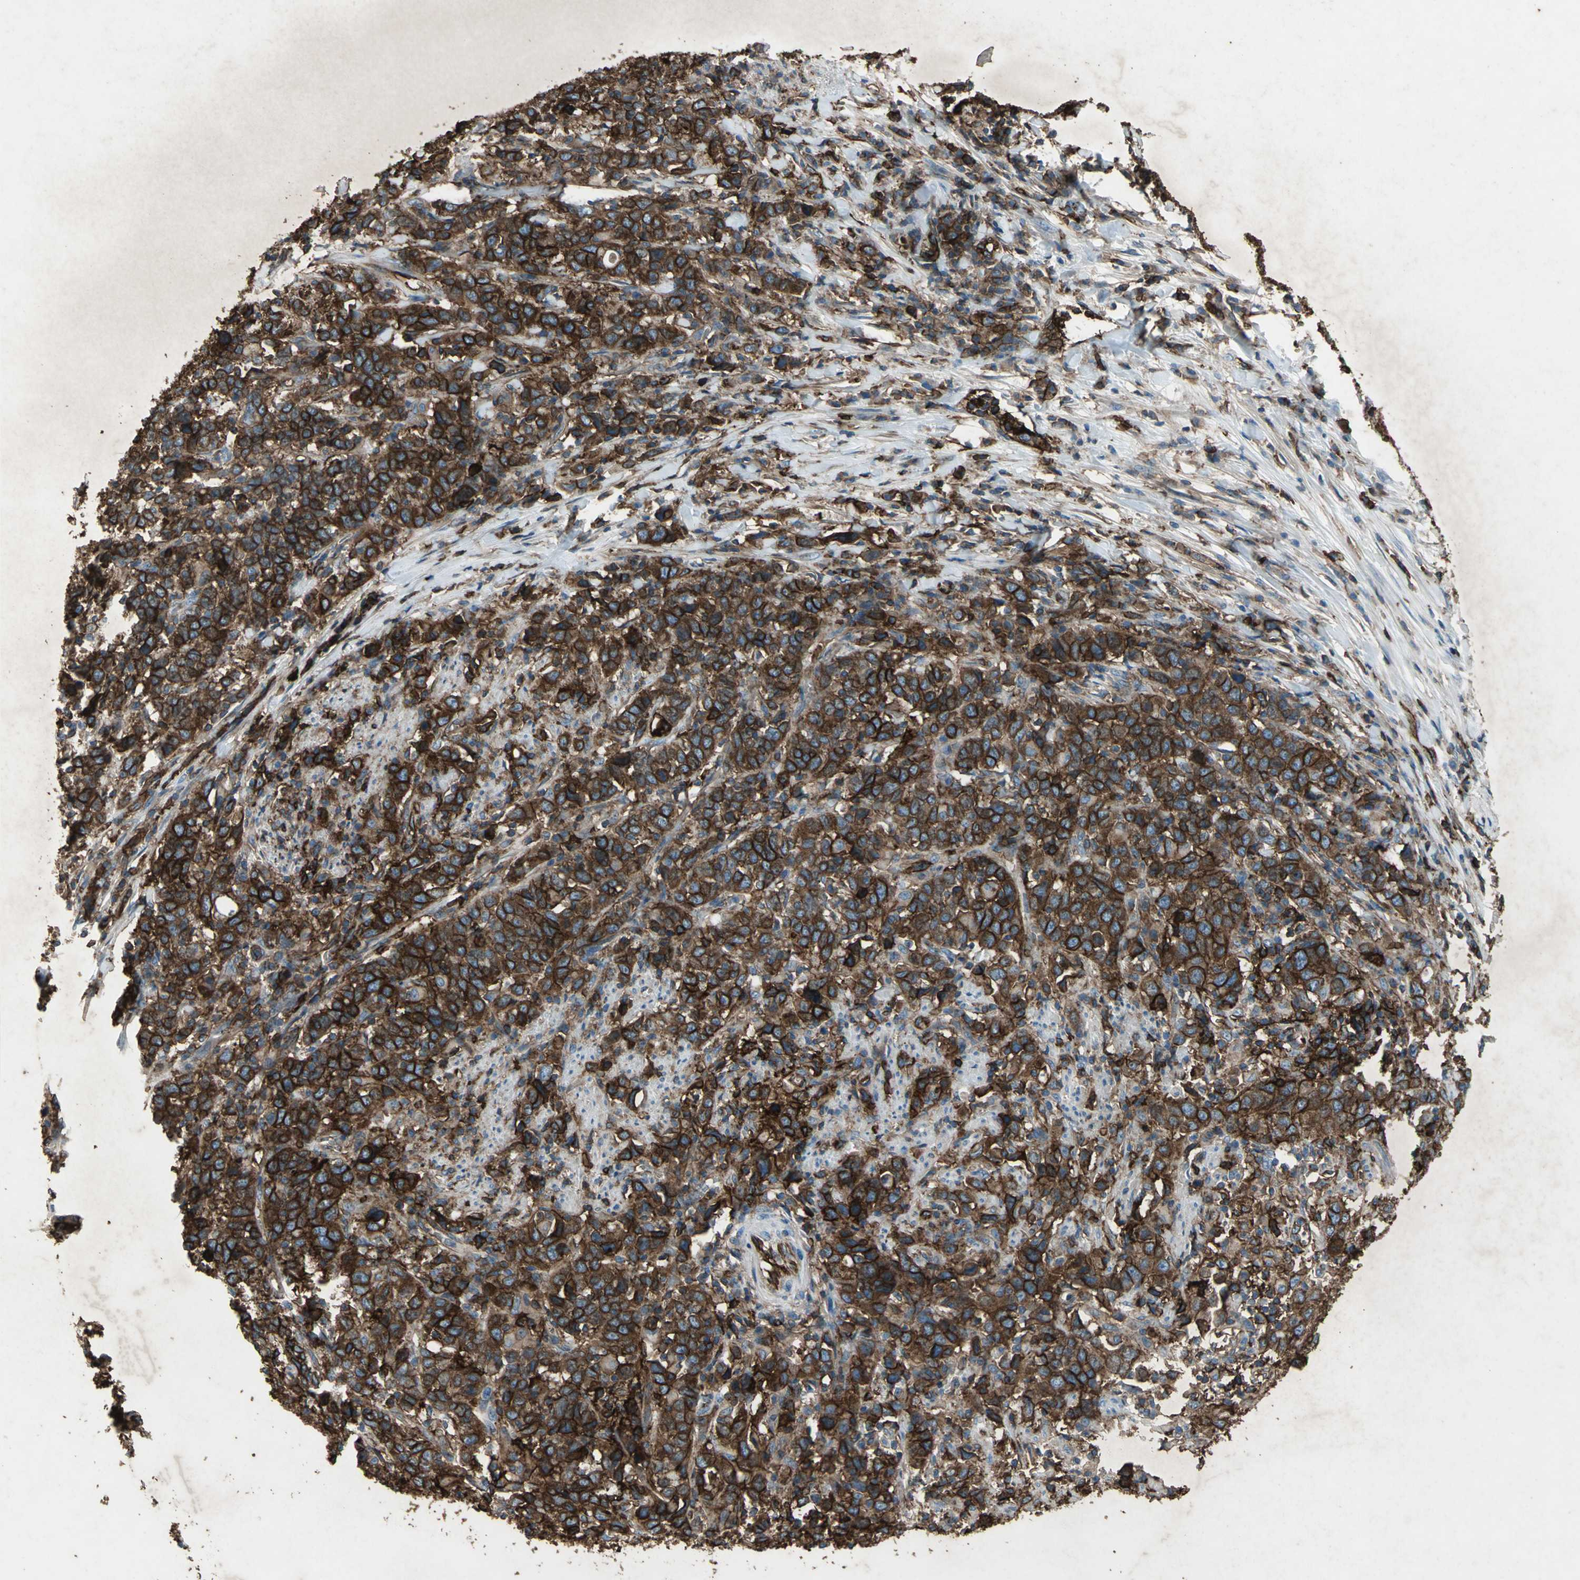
{"staining": {"intensity": "strong", "quantity": ">75%", "location": "cytoplasmic/membranous"}, "tissue": "urothelial cancer", "cell_type": "Tumor cells", "image_type": "cancer", "snomed": [{"axis": "morphology", "description": "Urothelial carcinoma, High grade"}, {"axis": "topography", "description": "Urinary bladder"}], "caption": "Immunohistochemical staining of human high-grade urothelial carcinoma exhibits high levels of strong cytoplasmic/membranous protein positivity in approximately >75% of tumor cells.", "gene": "CCR6", "patient": {"sex": "male", "age": 61}}